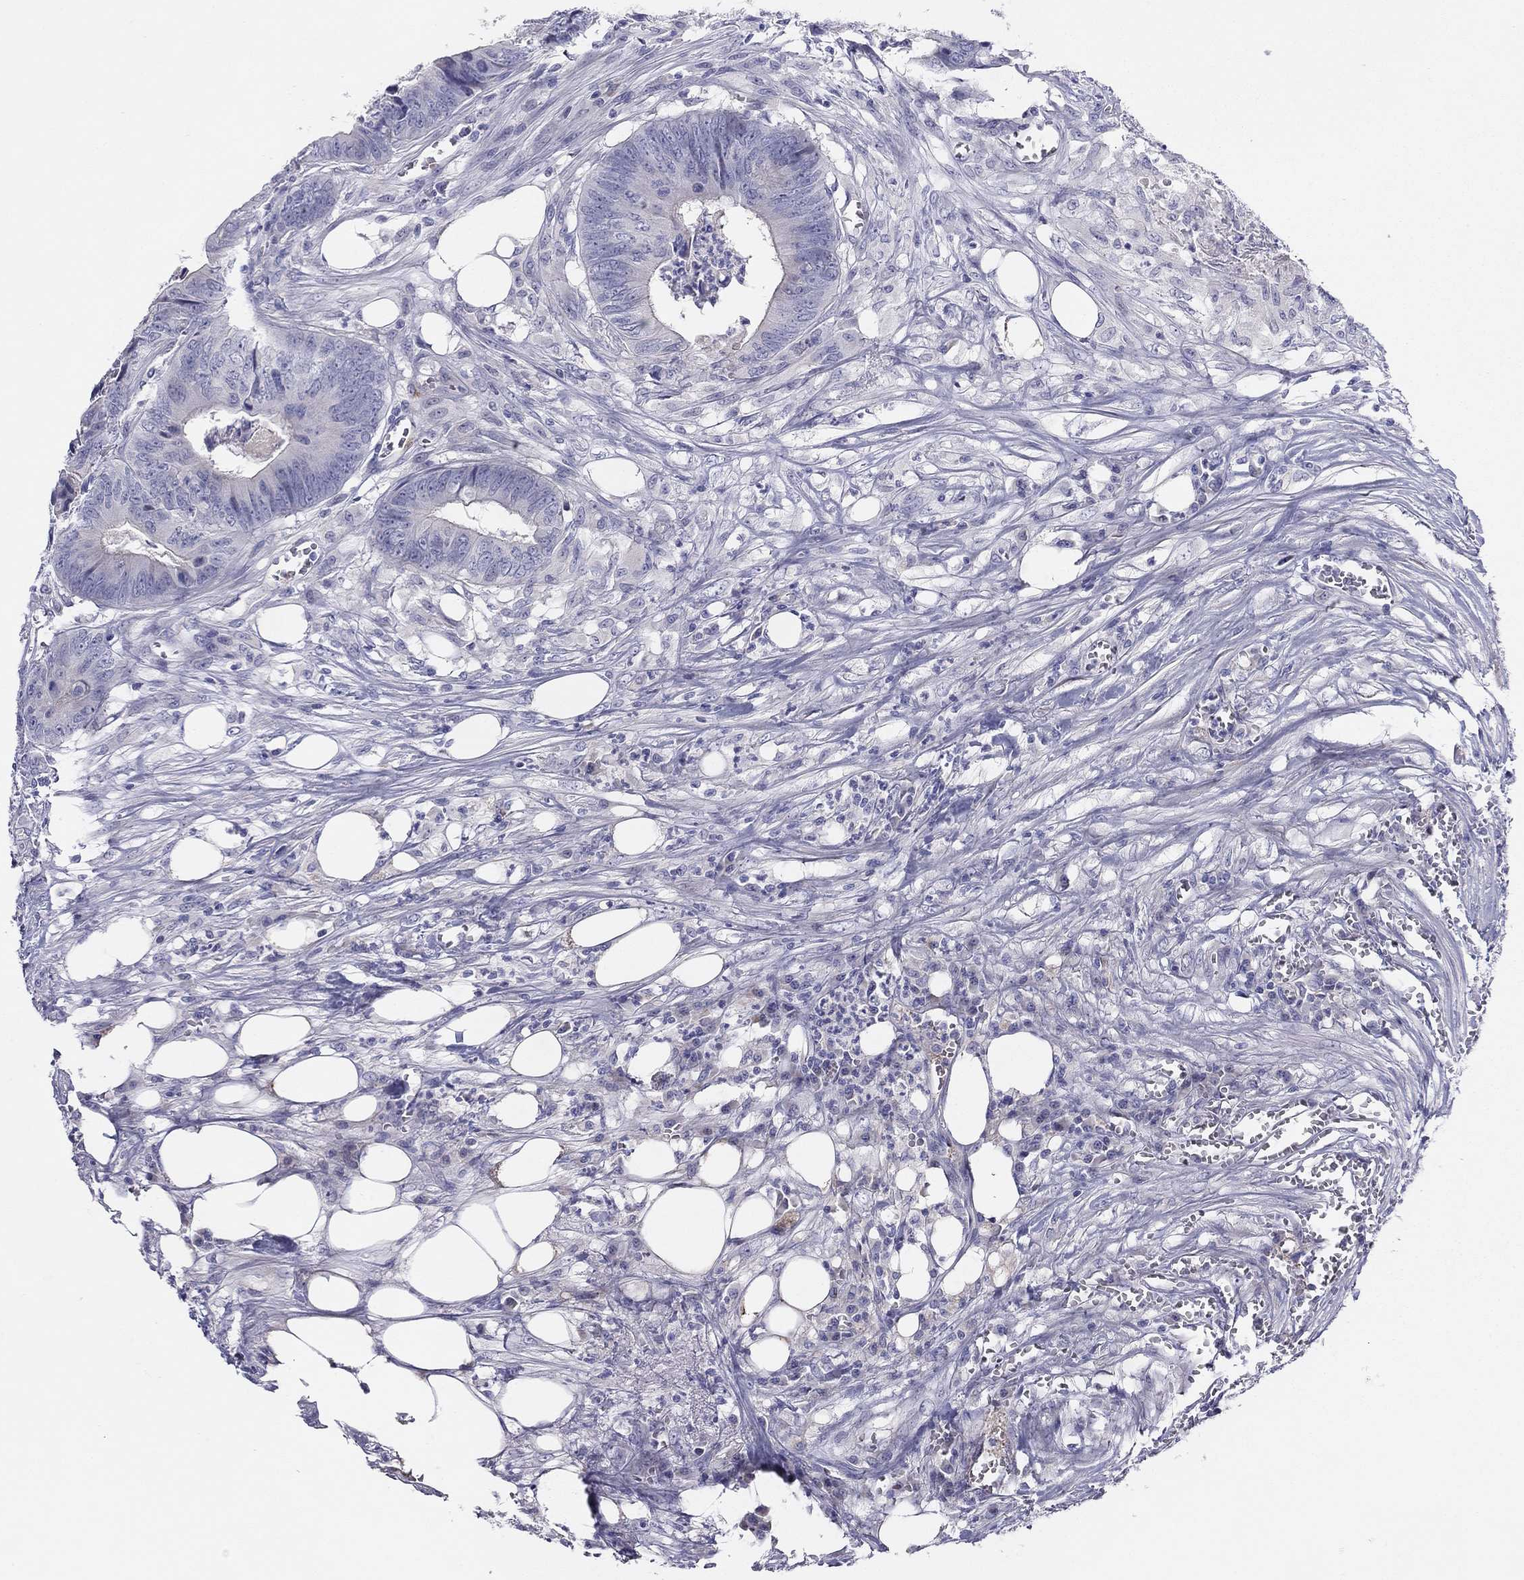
{"staining": {"intensity": "negative", "quantity": "none", "location": "none"}, "tissue": "colorectal cancer", "cell_type": "Tumor cells", "image_type": "cancer", "snomed": [{"axis": "morphology", "description": "Adenocarcinoma, NOS"}, {"axis": "topography", "description": "Colon"}], "caption": "Tumor cells are negative for brown protein staining in adenocarcinoma (colorectal).", "gene": "MGAT4C", "patient": {"sex": "male", "age": 84}}